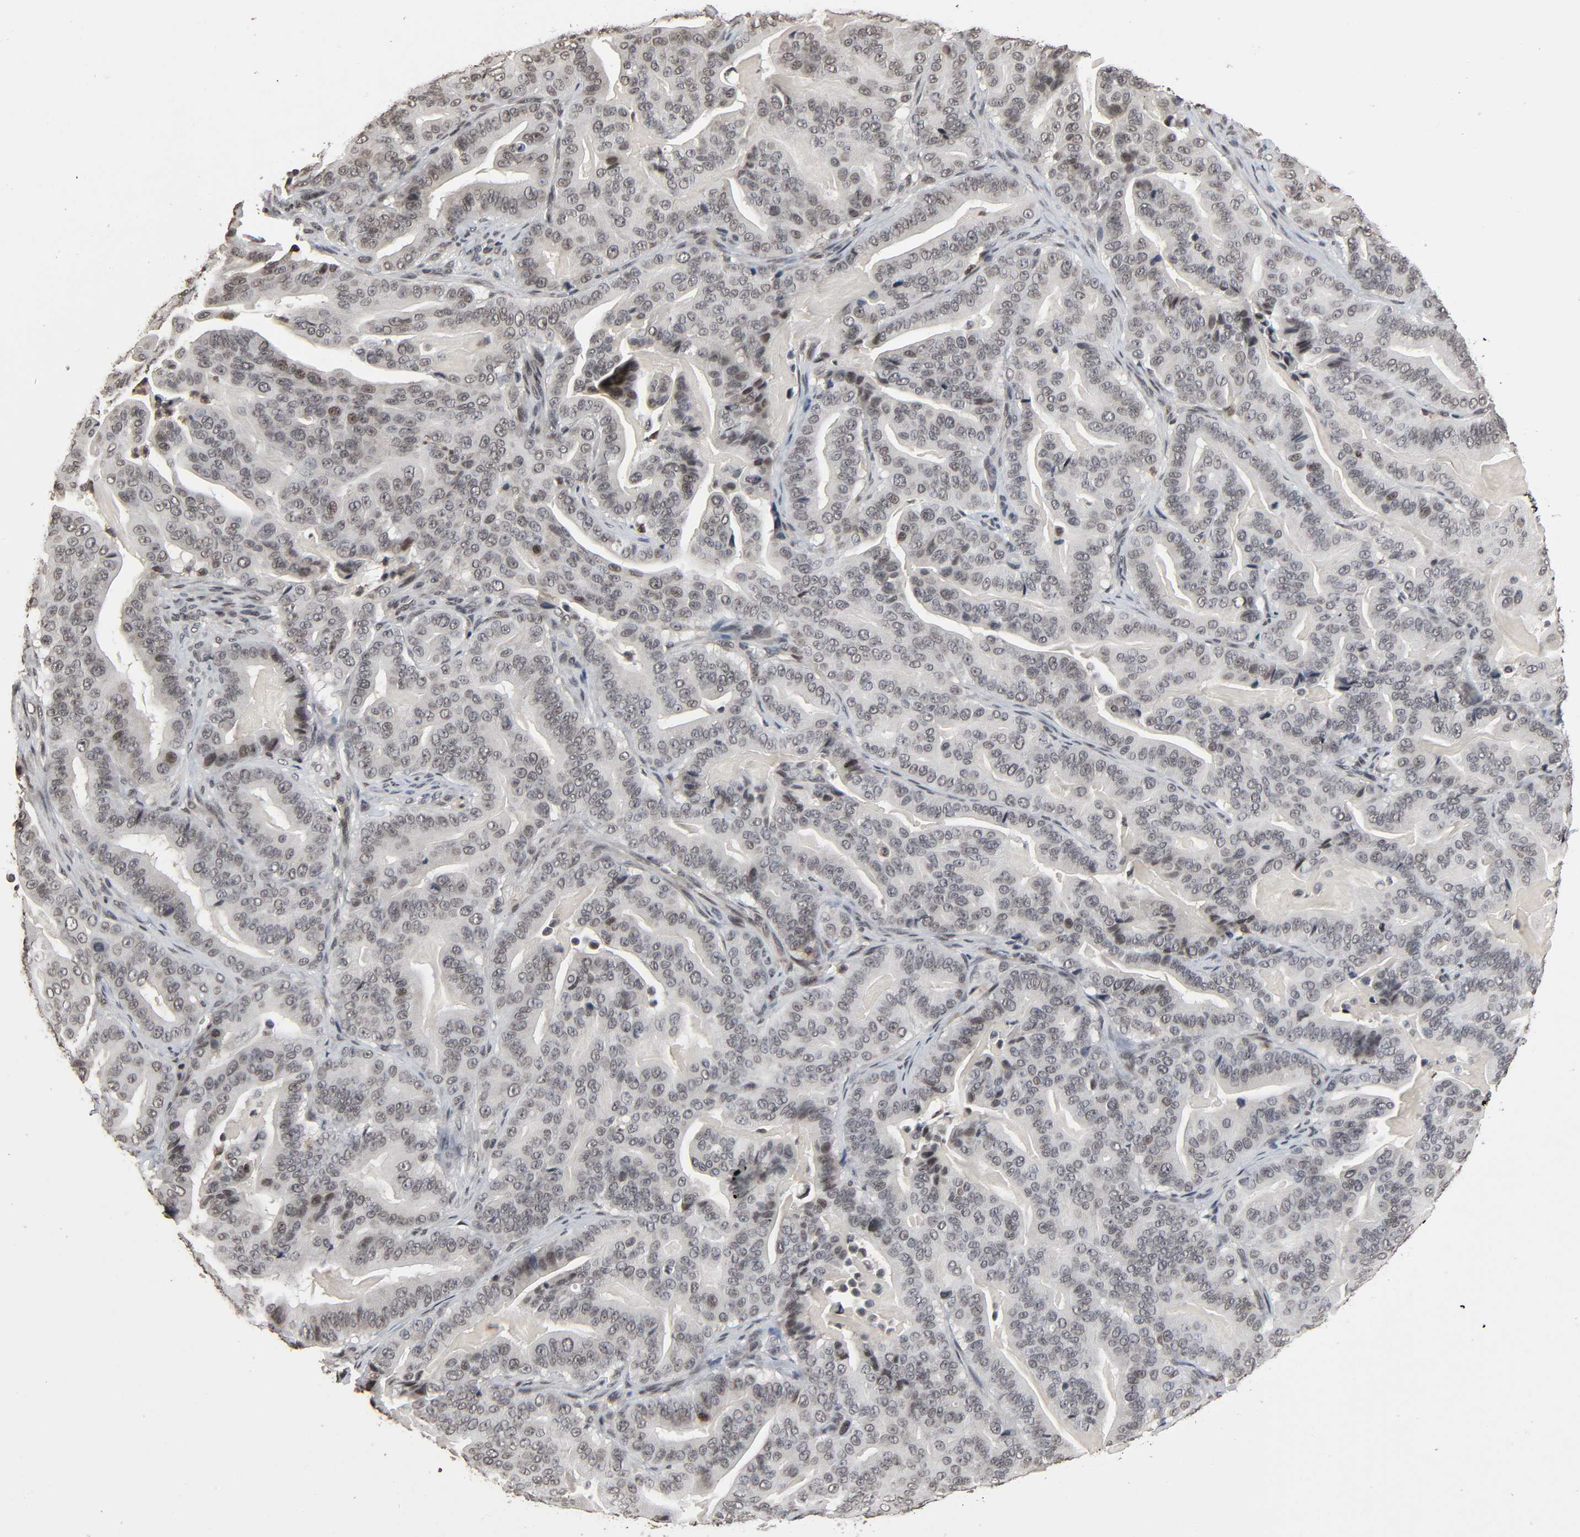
{"staining": {"intensity": "negative", "quantity": "none", "location": "none"}, "tissue": "pancreatic cancer", "cell_type": "Tumor cells", "image_type": "cancer", "snomed": [{"axis": "morphology", "description": "Adenocarcinoma, NOS"}, {"axis": "topography", "description": "Pancreas"}], "caption": "DAB immunohistochemical staining of pancreatic cancer (adenocarcinoma) displays no significant expression in tumor cells.", "gene": "STK4", "patient": {"sex": "male", "age": 63}}